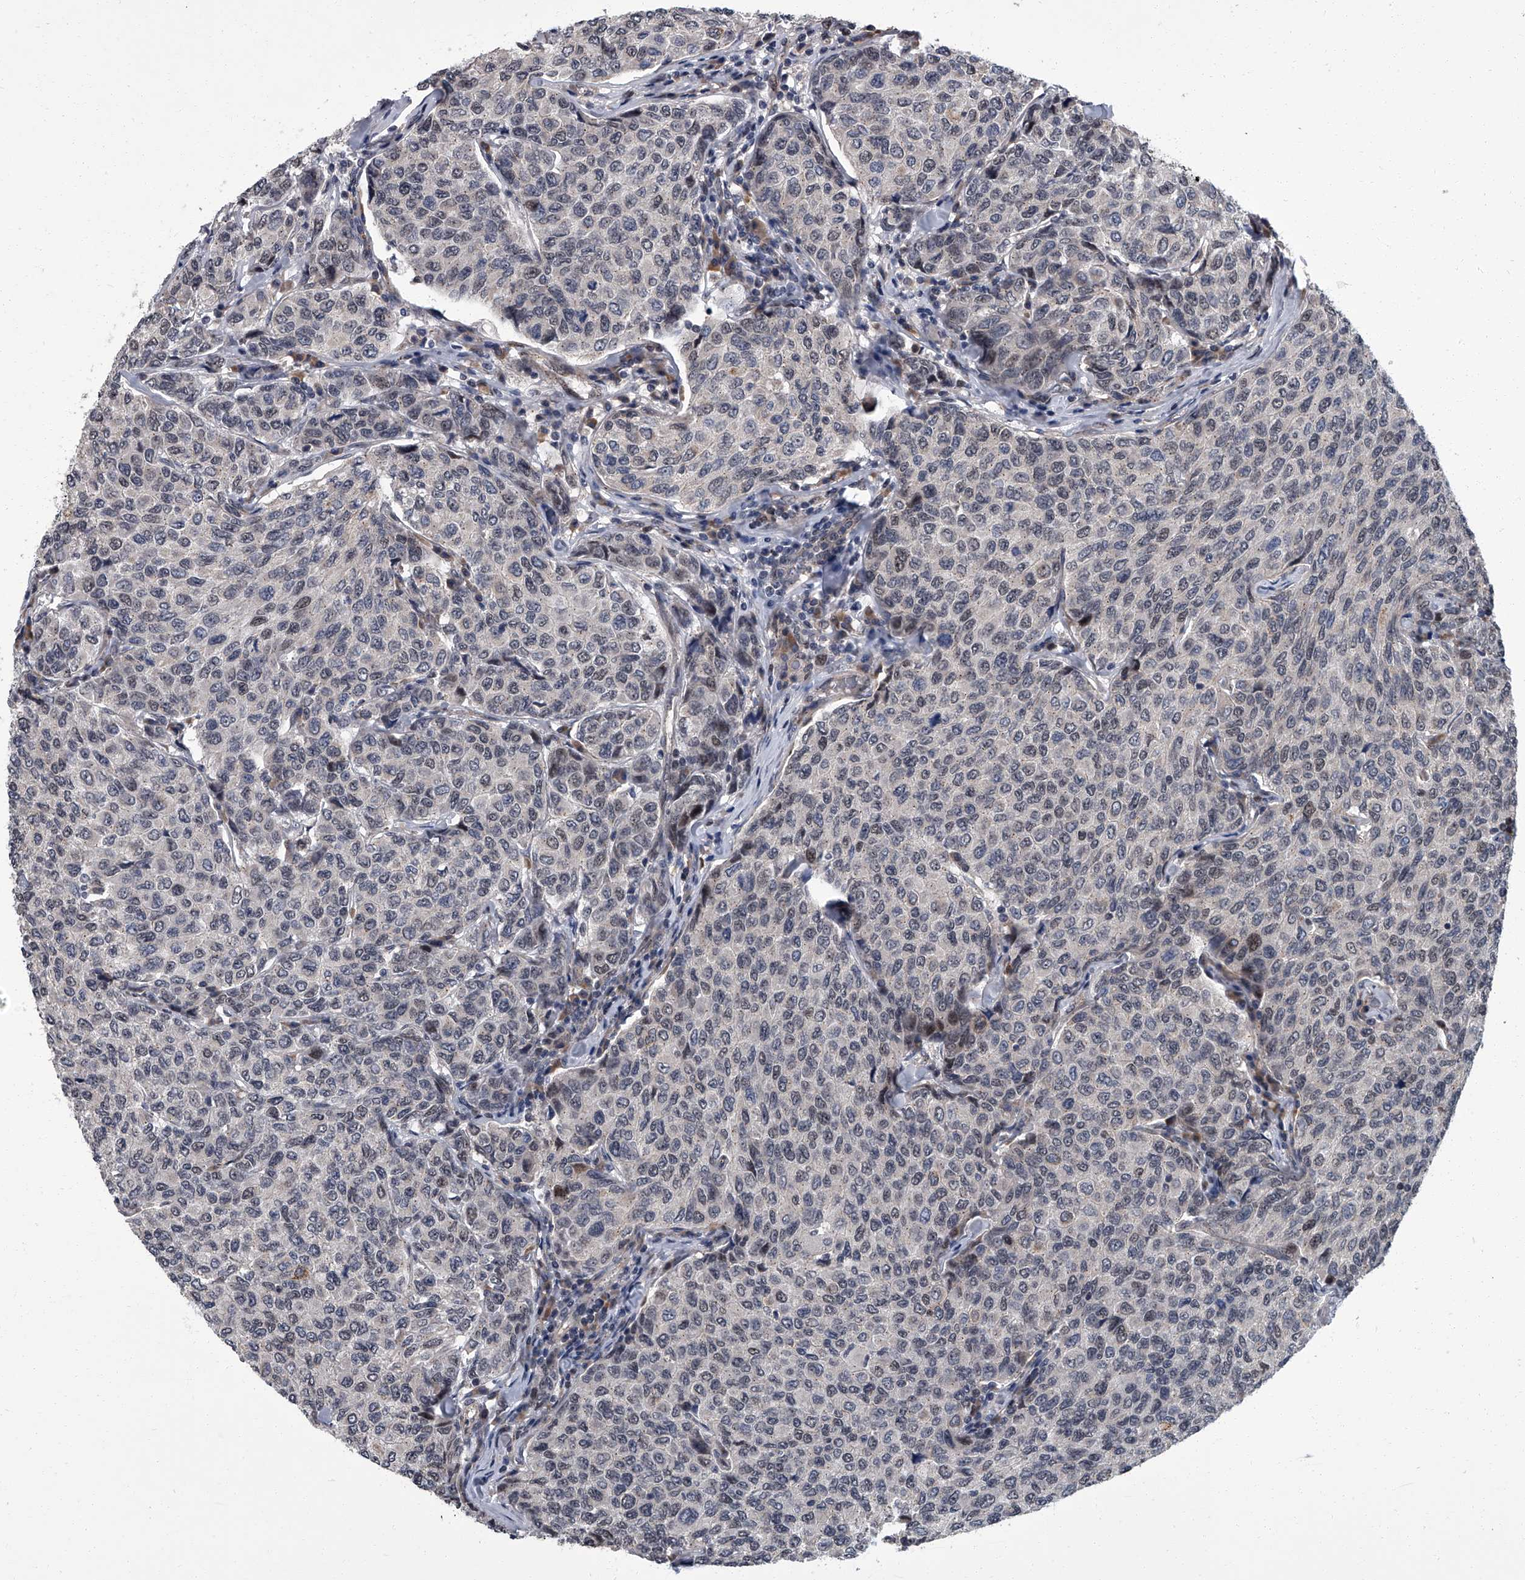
{"staining": {"intensity": "negative", "quantity": "none", "location": "none"}, "tissue": "breast cancer", "cell_type": "Tumor cells", "image_type": "cancer", "snomed": [{"axis": "morphology", "description": "Duct carcinoma"}, {"axis": "topography", "description": "Breast"}], "caption": "Immunohistochemistry of invasive ductal carcinoma (breast) displays no positivity in tumor cells. (Brightfield microscopy of DAB (3,3'-diaminobenzidine) IHC at high magnification).", "gene": "ZNF274", "patient": {"sex": "female", "age": 55}}